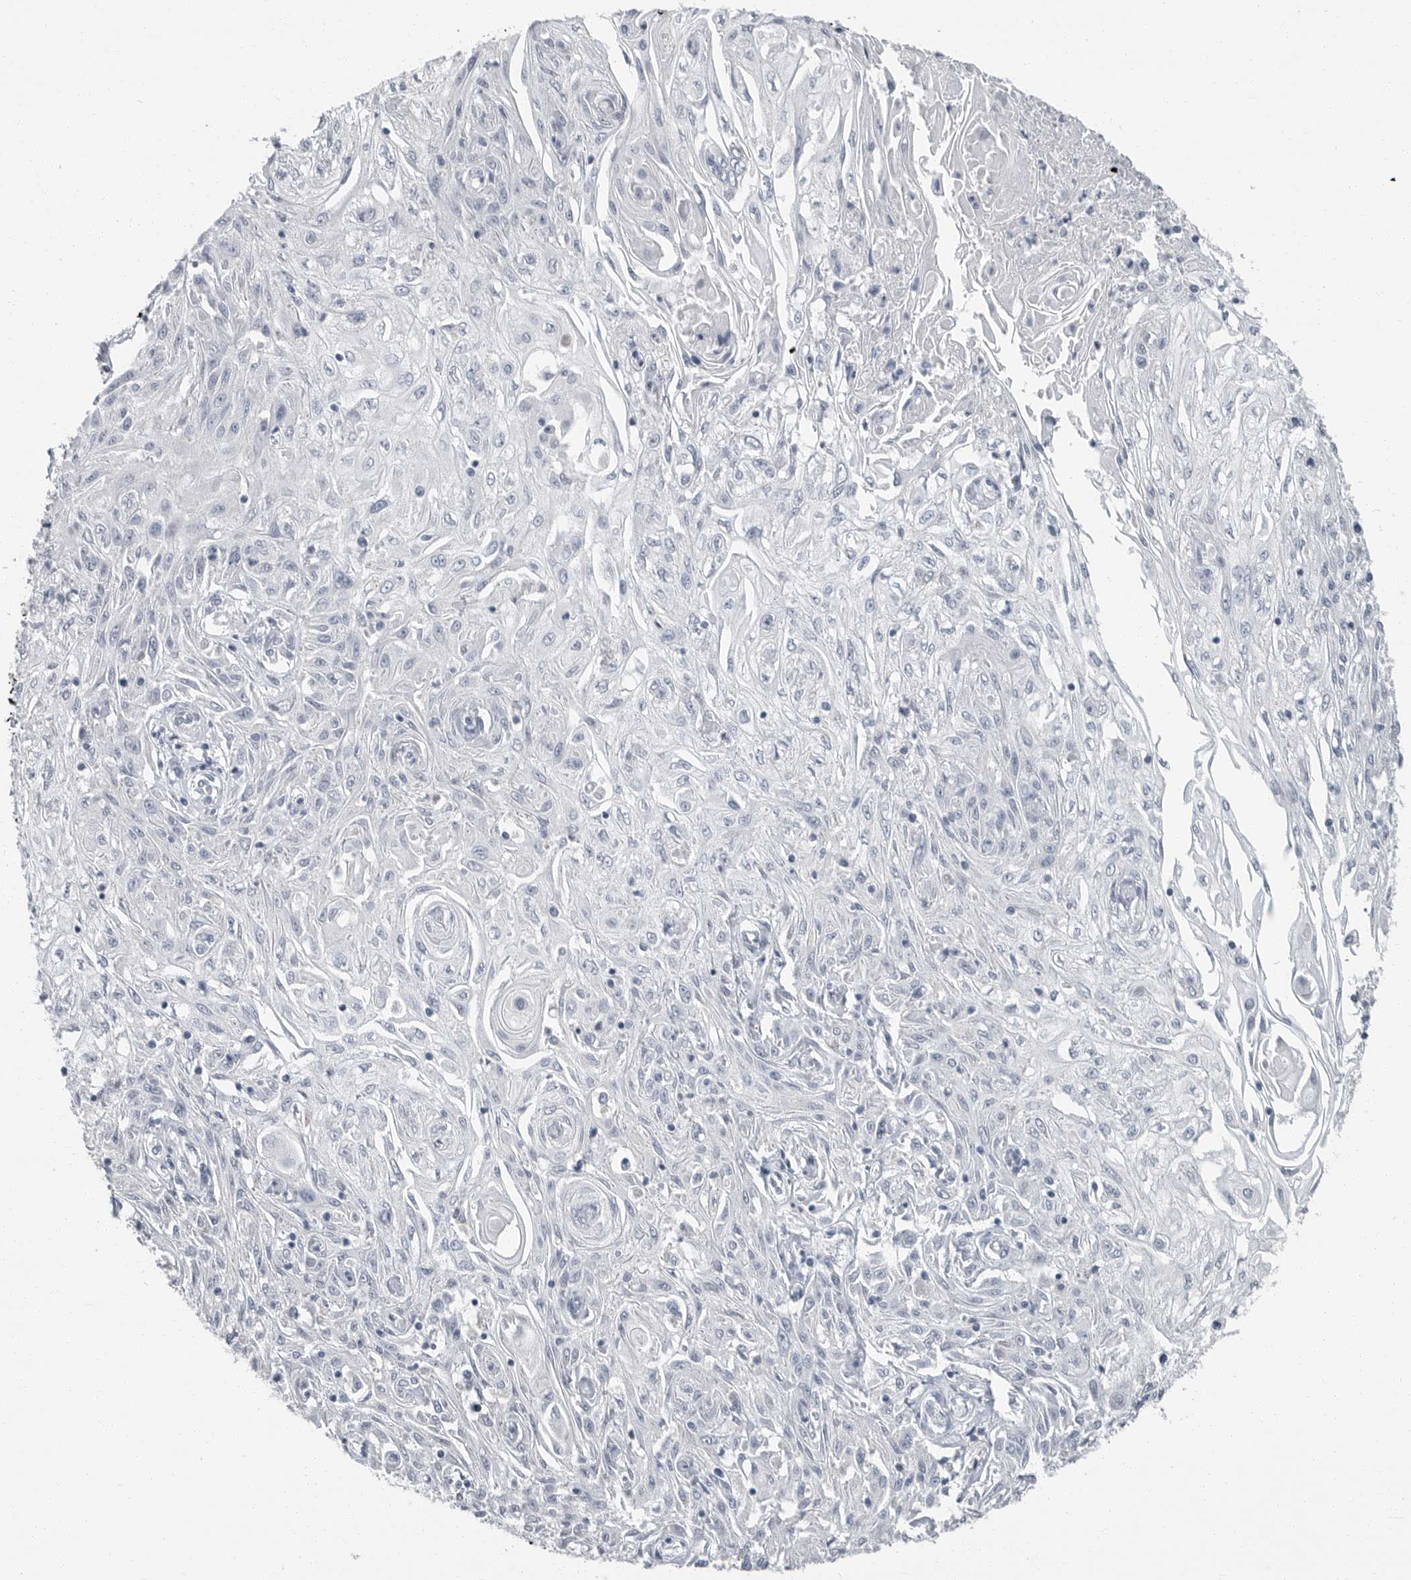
{"staining": {"intensity": "negative", "quantity": "none", "location": "none"}, "tissue": "skin cancer", "cell_type": "Tumor cells", "image_type": "cancer", "snomed": [{"axis": "morphology", "description": "Squamous cell carcinoma, NOS"}, {"axis": "morphology", "description": "Squamous cell carcinoma, metastatic, NOS"}, {"axis": "topography", "description": "Skin"}, {"axis": "topography", "description": "Lymph node"}], "caption": "A high-resolution micrograph shows immunohistochemistry staining of squamous cell carcinoma (skin), which displays no significant expression in tumor cells. The staining was performed using DAB to visualize the protein expression in brown, while the nuclei were stained in blue with hematoxylin (Magnification: 20x).", "gene": "PLN", "patient": {"sex": "male", "age": 75}}